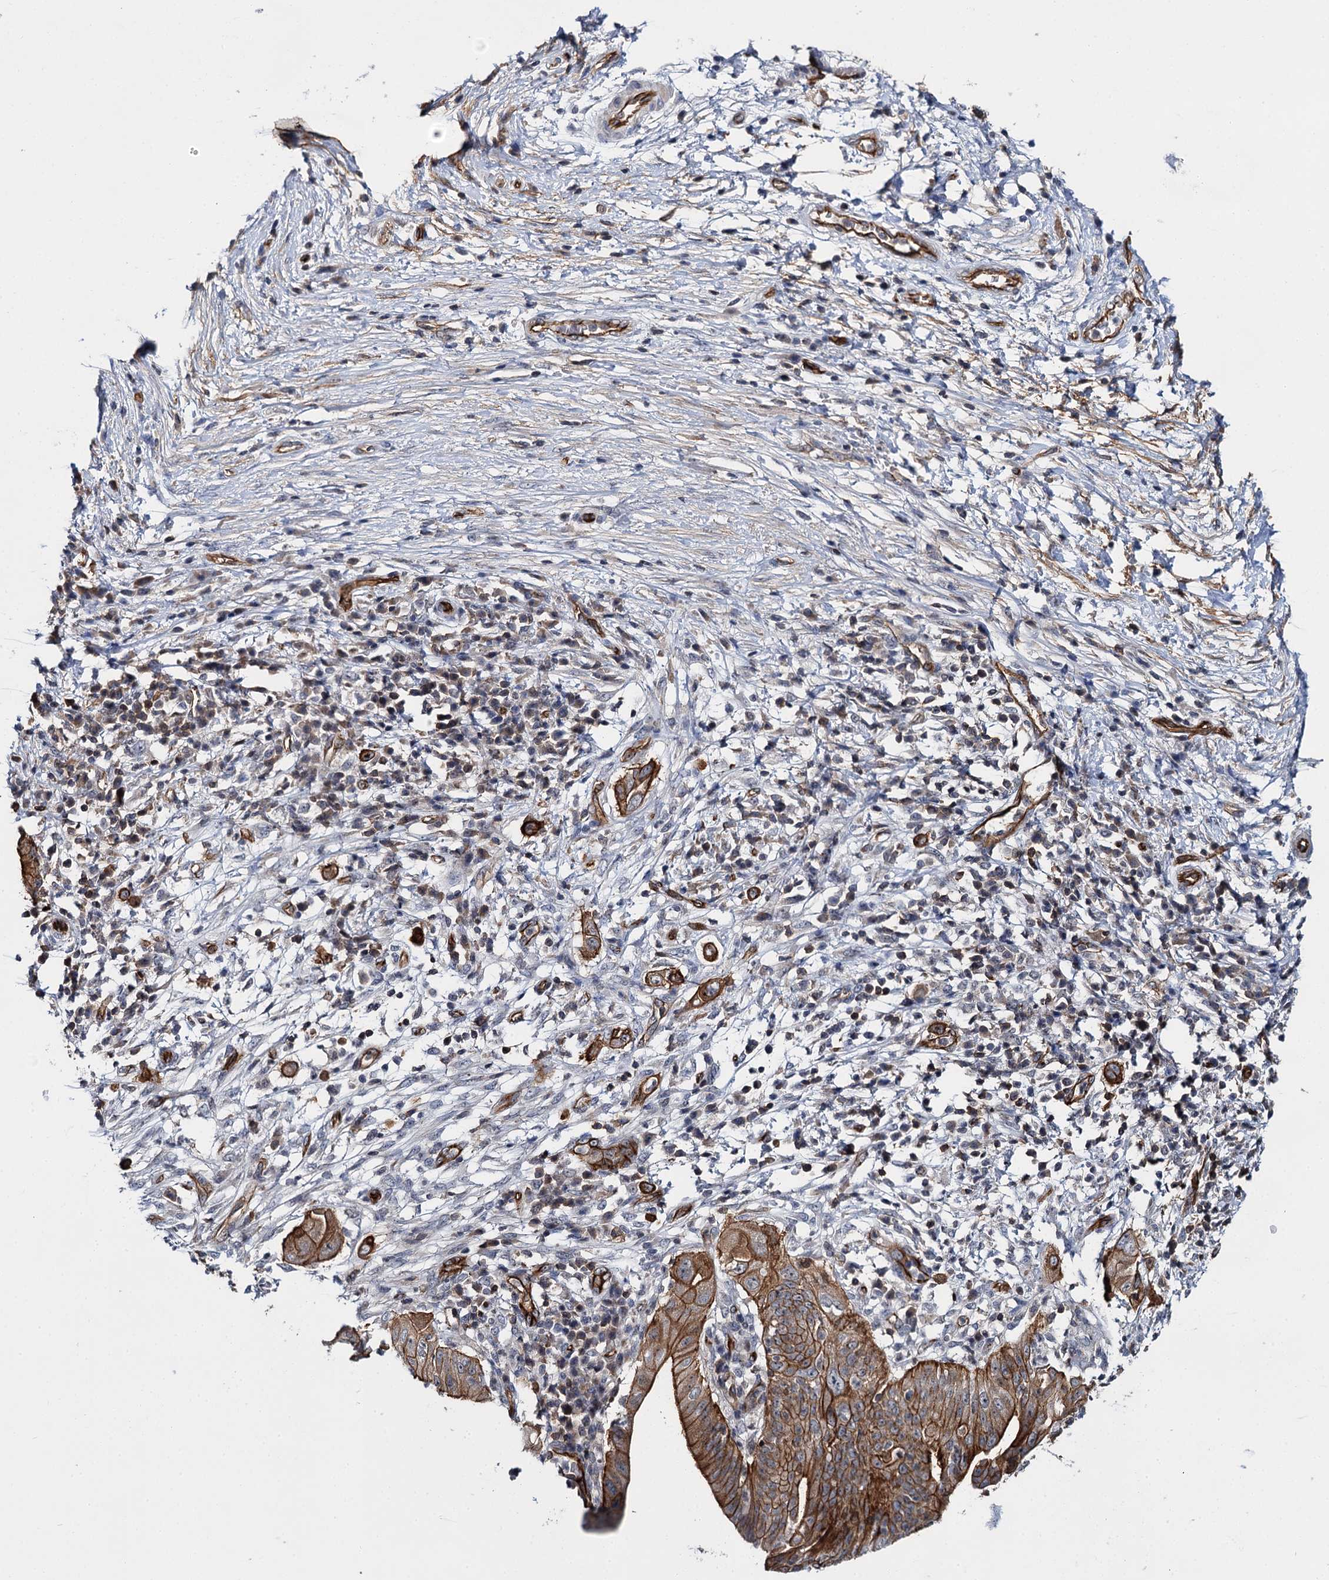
{"staining": {"intensity": "strong", "quantity": ">75%", "location": "cytoplasmic/membranous"}, "tissue": "pancreatic cancer", "cell_type": "Tumor cells", "image_type": "cancer", "snomed": [{"axis": "morphology", "description": "Adenocarcinoma, NOS"}, {"axis": "topography", "description": "Pancreas"}], "caption": "Immunohistochemistry (IHC) of pancreatic cancer shows high levels of strong cytoplasmic/membranous positivity in about >75% of tumor cells.", "gene": "ABLIM1", "patient": {"sex": "male", "age": 68}}